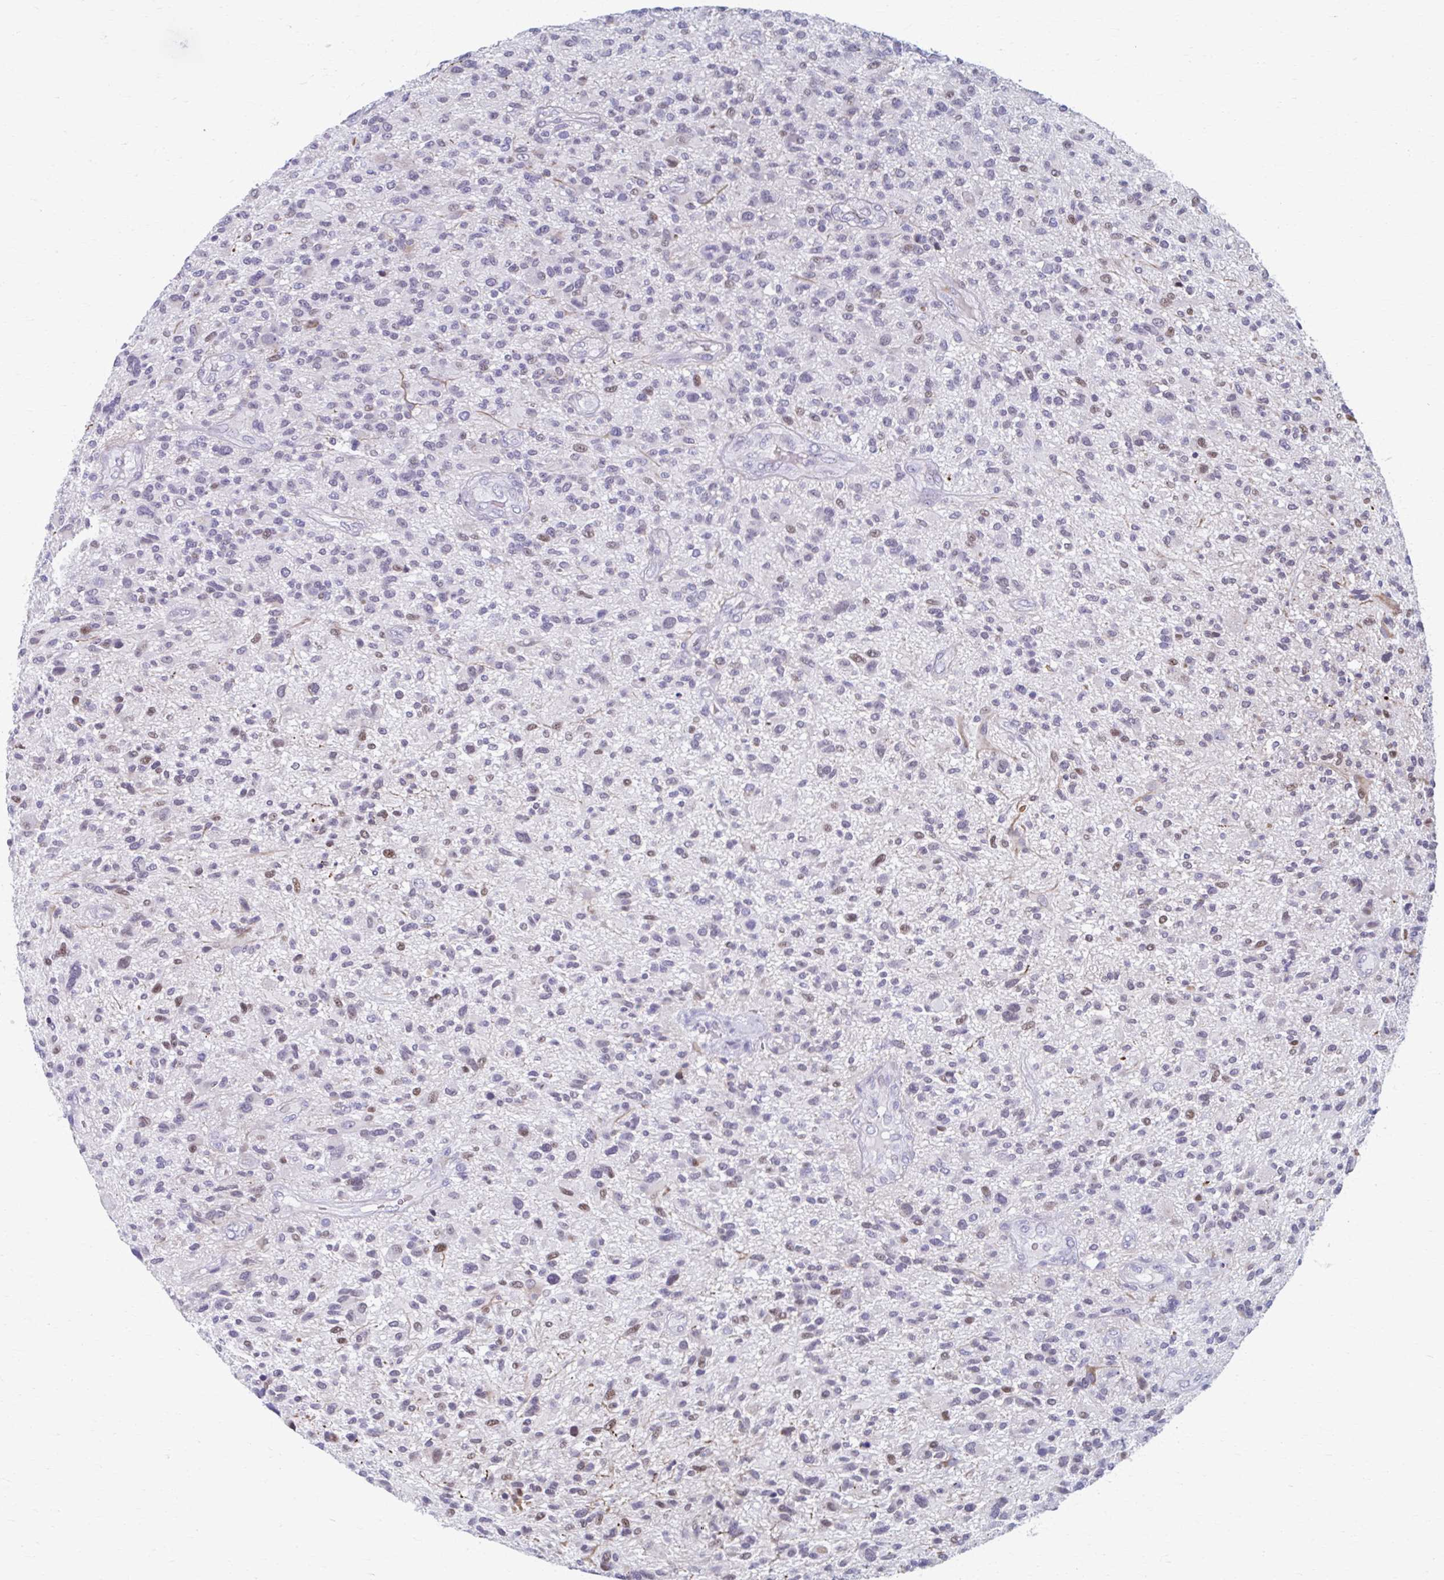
{"staining": {"intensity": "weak", "quantity": "<25%", "location": "cytoplasmic/membranous,nuclear"}, "tissue": "glioma", "cell_type": "Tumor cells", "image_type": "cancer", "snomed": [{"axis": "morphology", "description": "Glioma, malignant, High grade"}, {"axis": "topography", "description": "Brain"}], "caption": "A high-resolution micrograph shows immunohistochemistry staining of glioma, which exhibits no significant positivity in tumor cells.", "gene": "ABHD16B", "patient": {"sex": "male", "age": 47}}